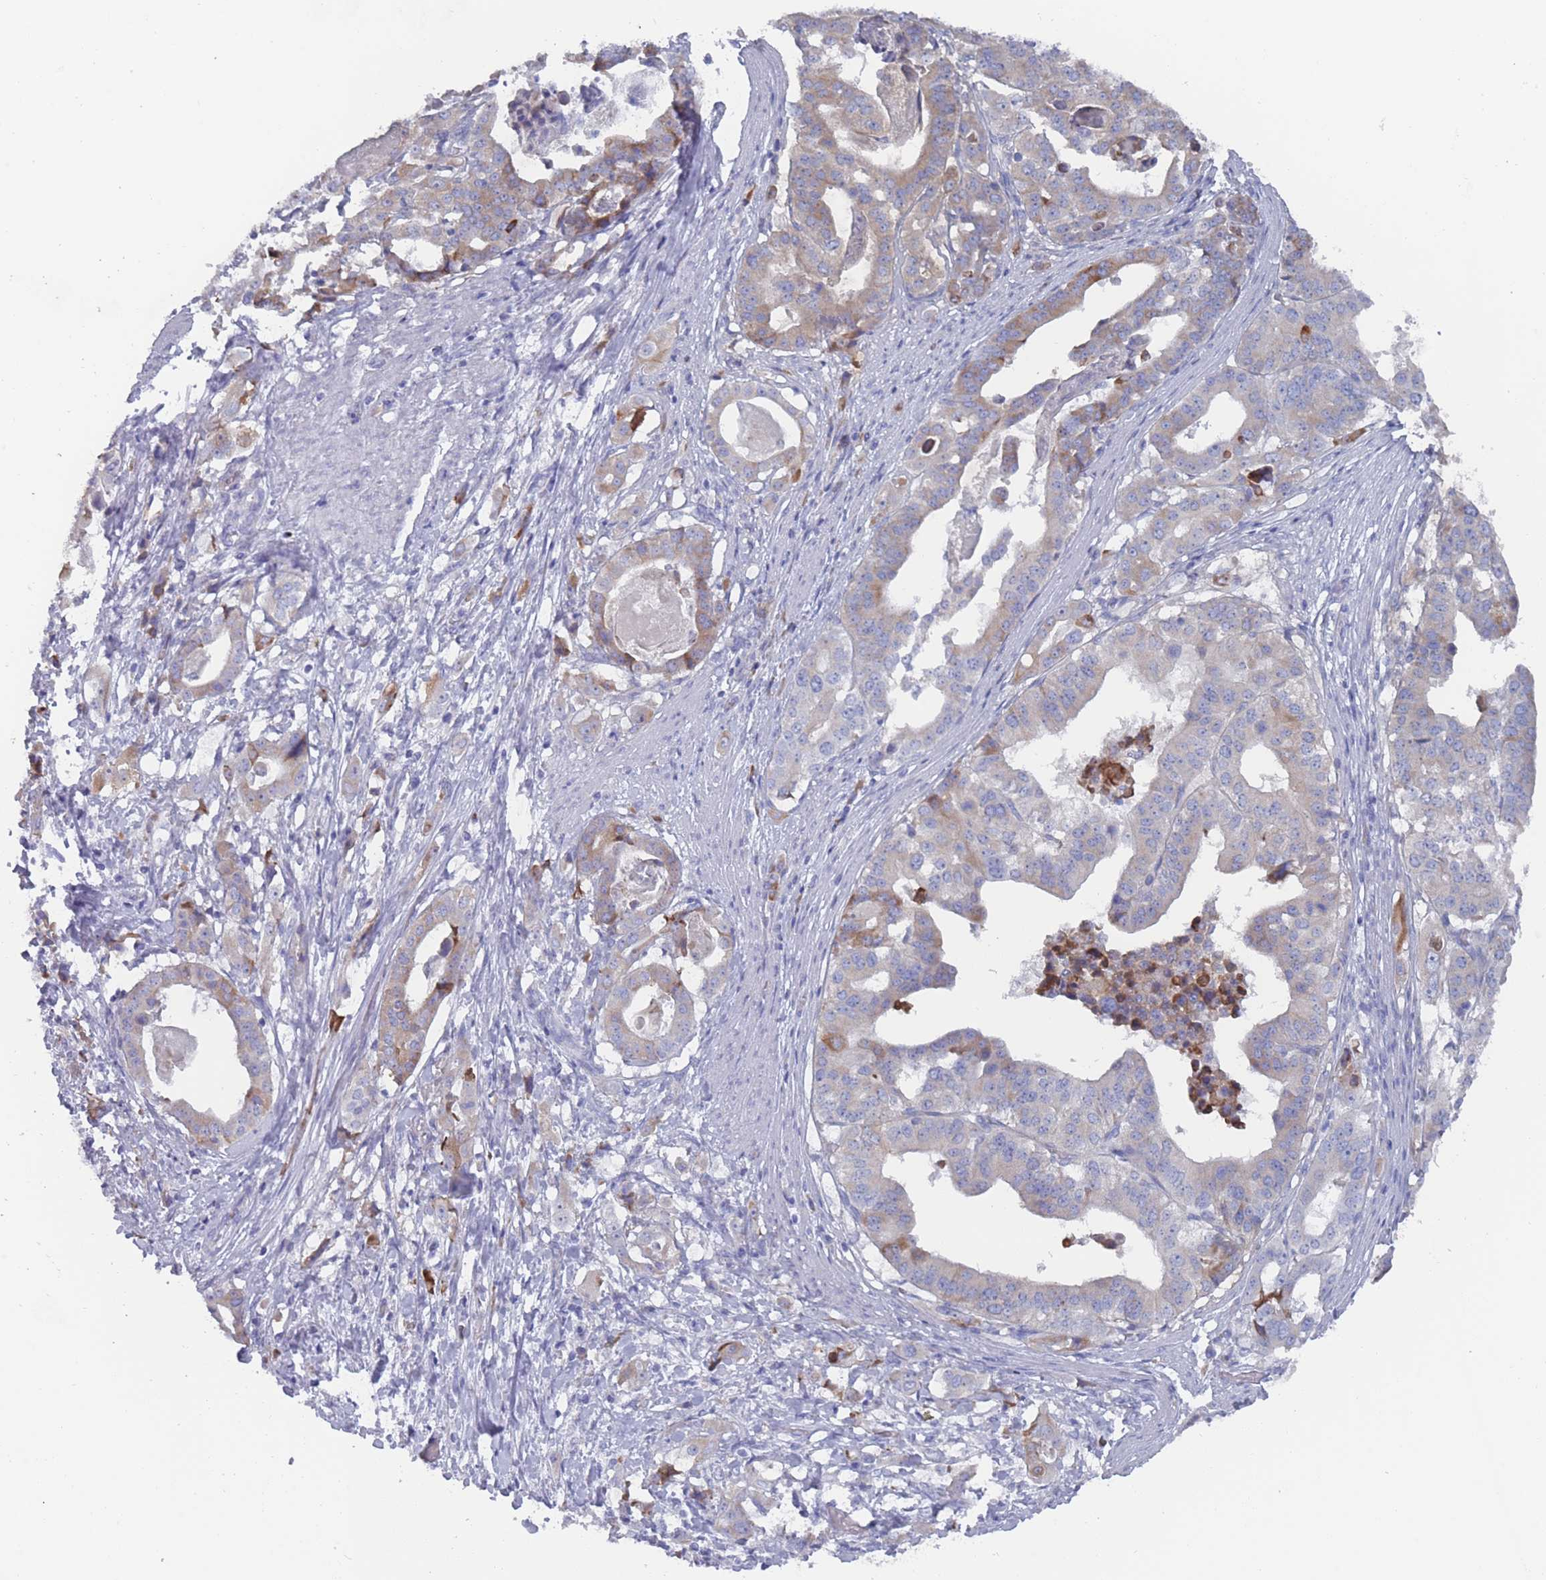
{"staining": {"intensity": "weak", "quantity": "25%-75%", "location": "cytoplasmic/membranous"}, "tissue": "stomach cancer", "cell_type": "Tumor cells", "image_type": "cancer", "snomed": [{"axis": "morphology", "description": "Adenocarcinoma, NOS"}, {"axis": "topography", "description": "Stomach"}], "caption": "Stomach adenocarcinoma stained for a protein exhibits weak cytoplasmic/membranous positivity in tumor cells.", "gene": "ST8SIA5", "patient": {"sex": "male", "age": 48}}